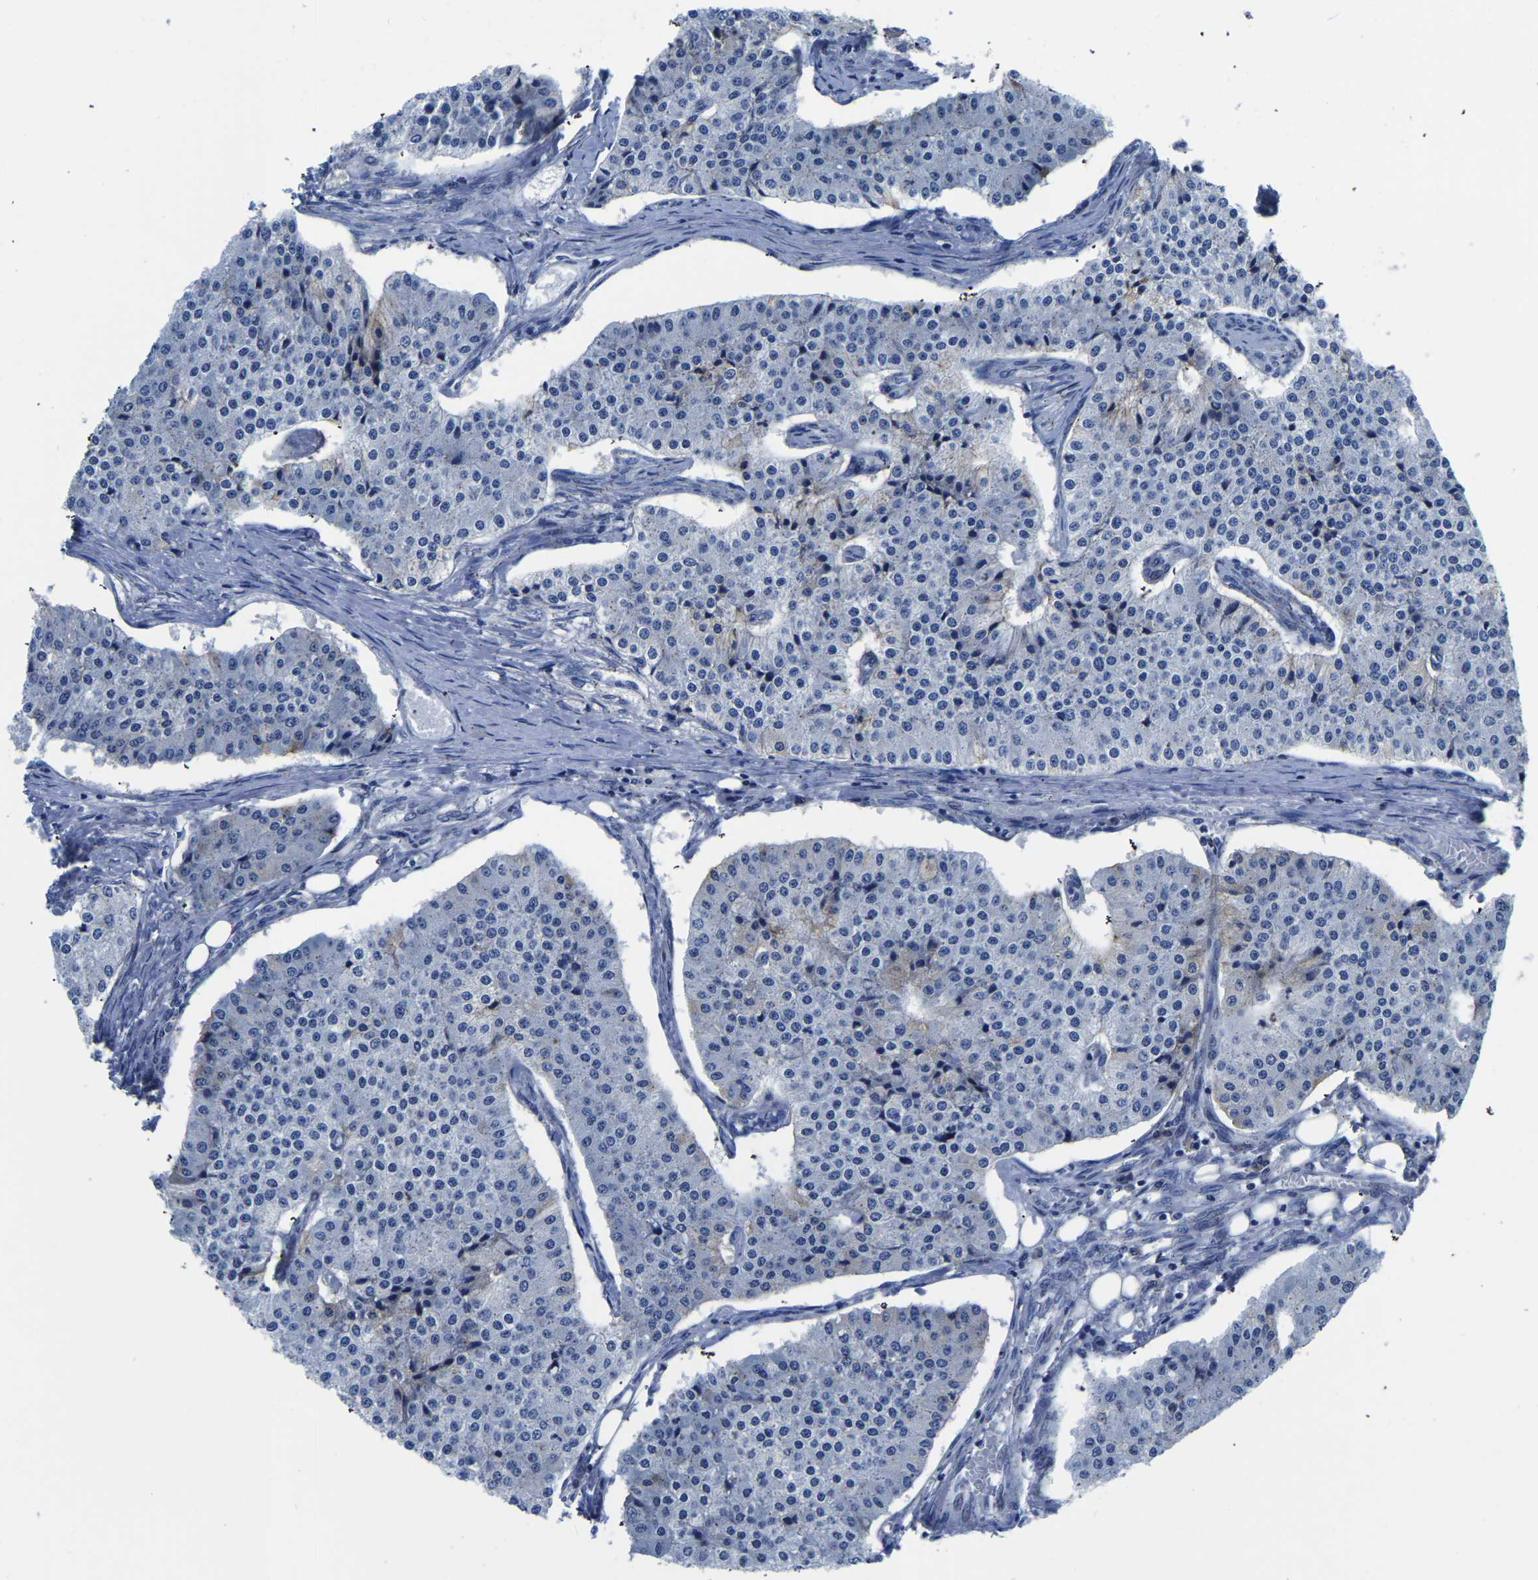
{"staining": {"intensity": "negative", "quantity": "none", "location": "none"}, "tissue": "carcinoid", "cell_type": "Tumor cells", "image_type": "cancer", "snomed": [{"axis": "morphology", "description": "Carcinoid, malignant, NOS"}, {"axis": "topography", "description": "Colon"}], "caption": "This histopathology image is of carcinoid stained with immunohistochemistry (IHC) to label a protein in brown with the nuclei are counter-stained blue. There is no staining in tumor cells. (Stains: DAB (3,3'-diaminobenzidine) immunohistochemistry (IHC) with hematoxylin counter stain, Microscopy: brightfield microscopy at high magnification).", "gene": "TFG", "patient": {"sex": "female", "age": 52}}